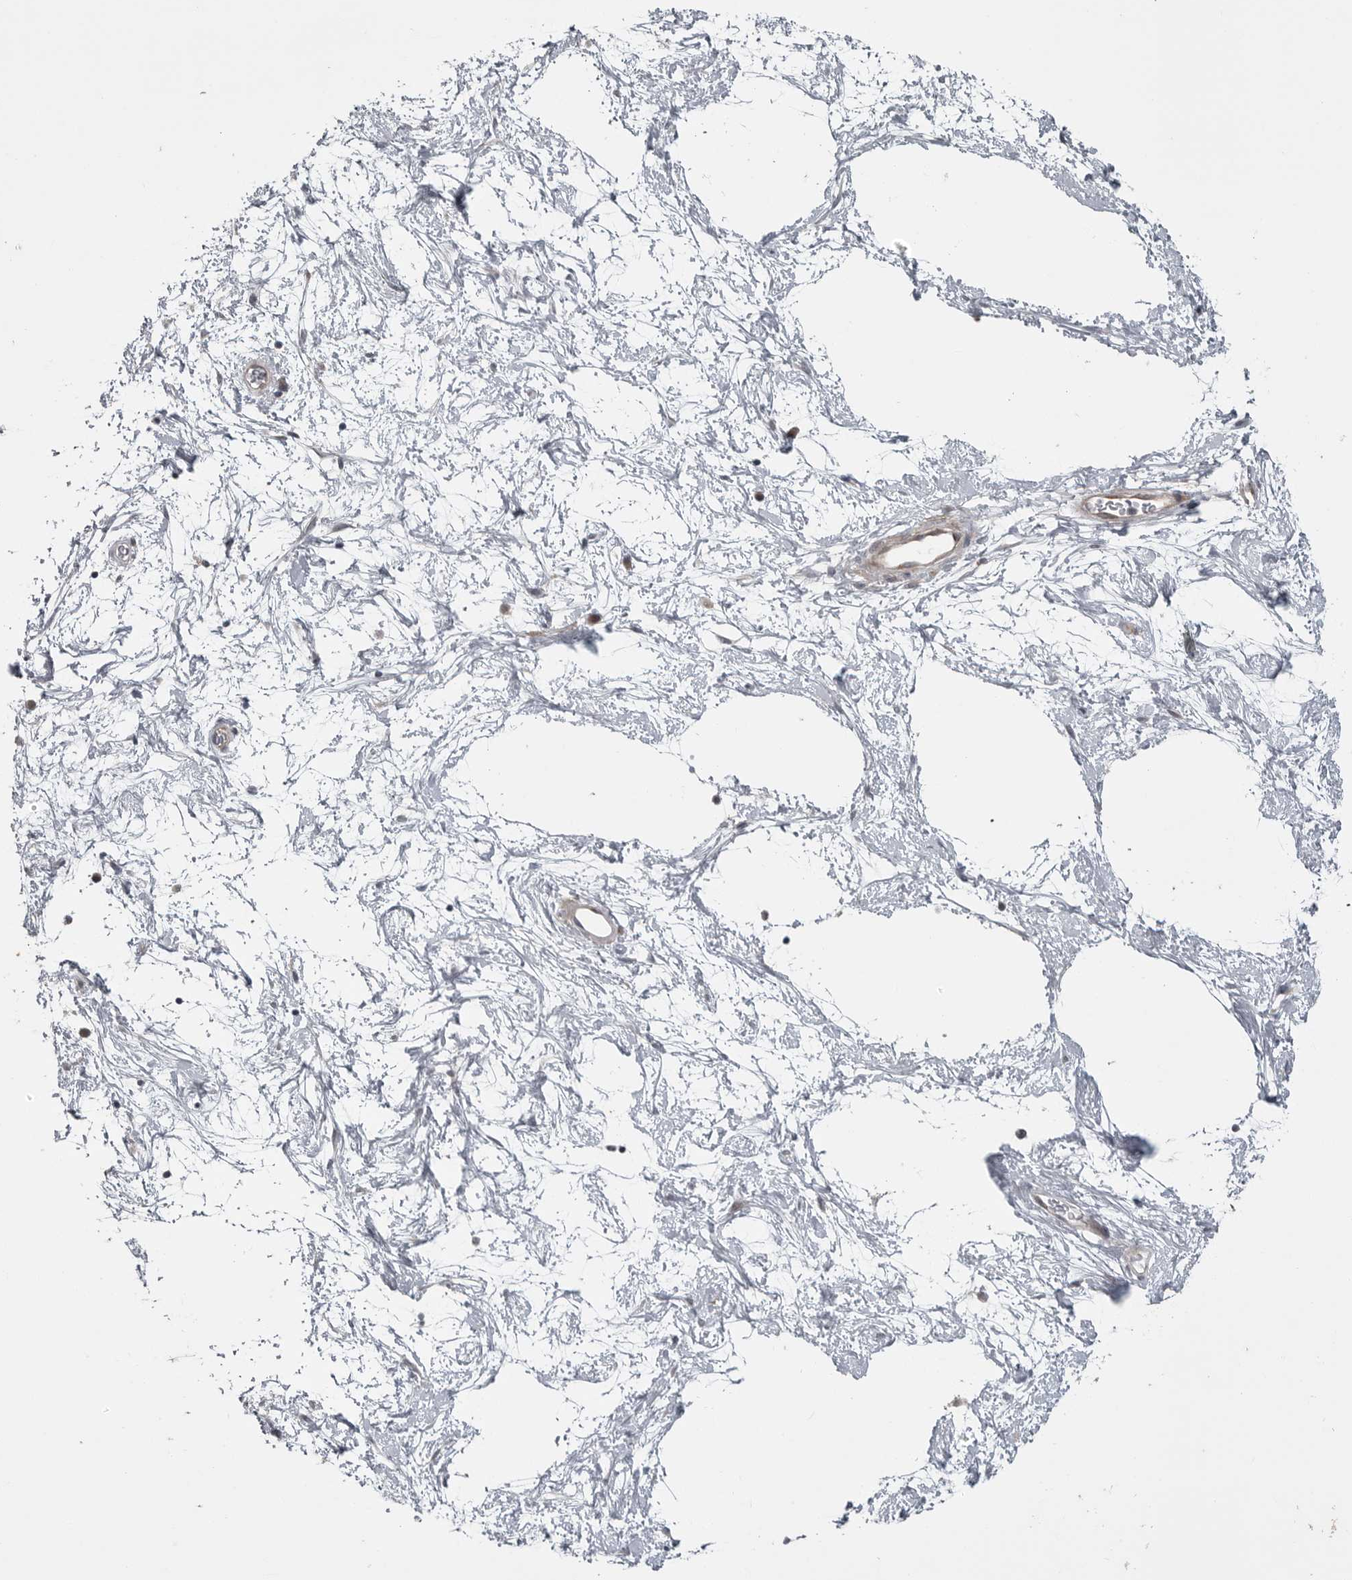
{"staining": {"intensity": "weak", "quantity": "<25%", "location": "cytoplasmic/membranous"}, "tissue": "nasopharynx", "cell_type": "Respiratory epithelial cells", "image_type": "normal", "snomed": [{"axis": "morphology", "description": "Normal tissue, NOS"}, {"axis": "morphology", "description": "Inflammation, NOS"}, {"axis": "topography", "description": "Nasopharynx"}], "caption": "Immunohistochemistry micrograph of unremarkable nasopharynx stained for a protein (brown), which shows no positivity in respiratory epithelial cells. (DAB immunohistochemistry (IHC) with hematoxylin counter stain).", "gene": "PPP1R9A", "patient": {"sex": "male", "age": 48}}